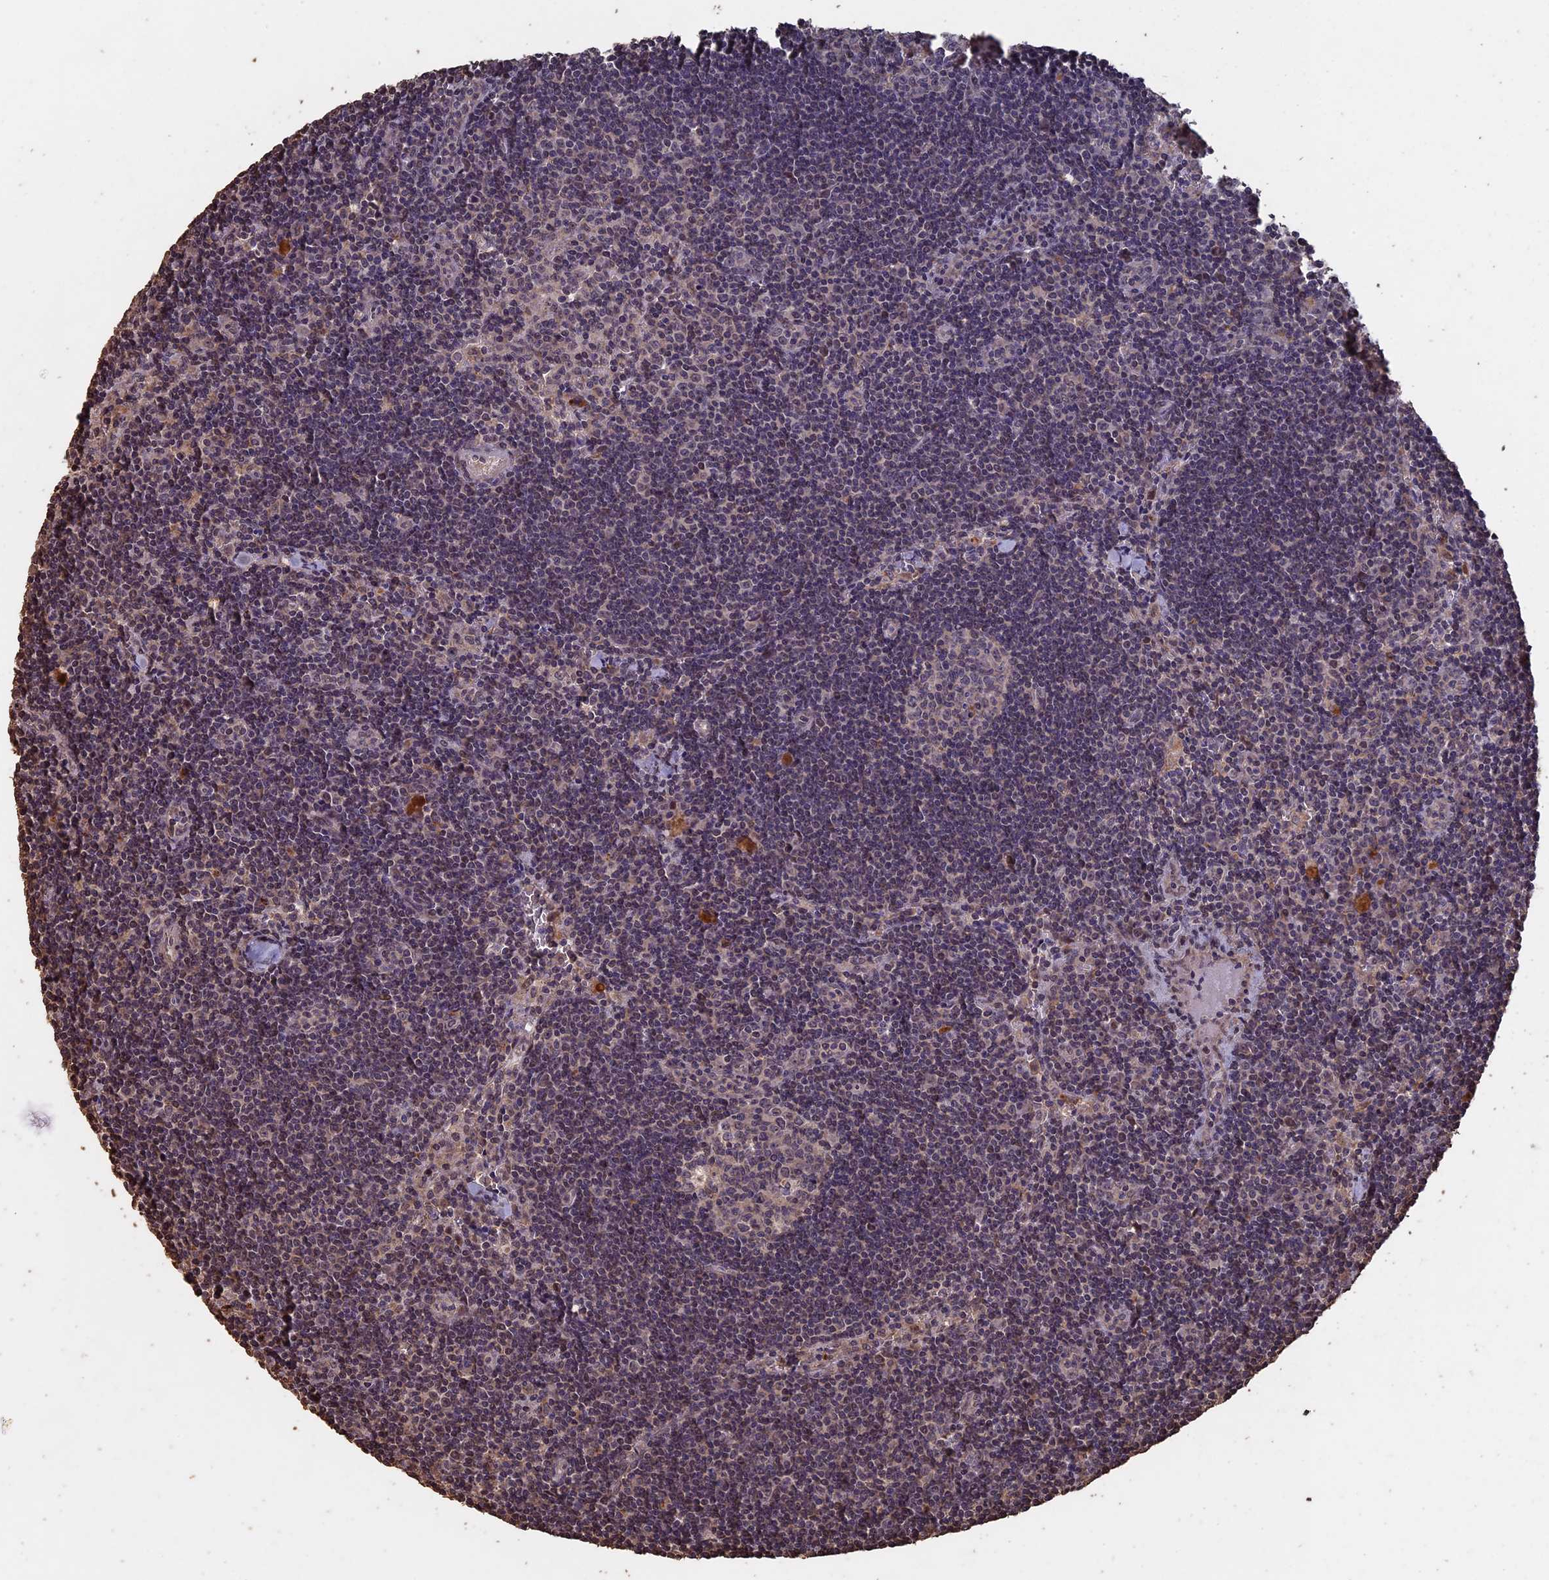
{"staining": {"intensity": "negative", "quantity": "none", "location": "none"}, "tissue": "lymph node", "cell_type": "Germinal center cells", "image_type": "normal", "snomed": [{"axis": "morphology", "description": "Normal tissue, NOS"}, {"axis": "topography", "description": "Lymph node"}], "caption": "A high-resolution micrograph shows IHC staining of normal lymph node, which reveals no significant staining in germinal center cells.", "gene": "HUNK", "patient": {"sex": "female", "age": 32}}